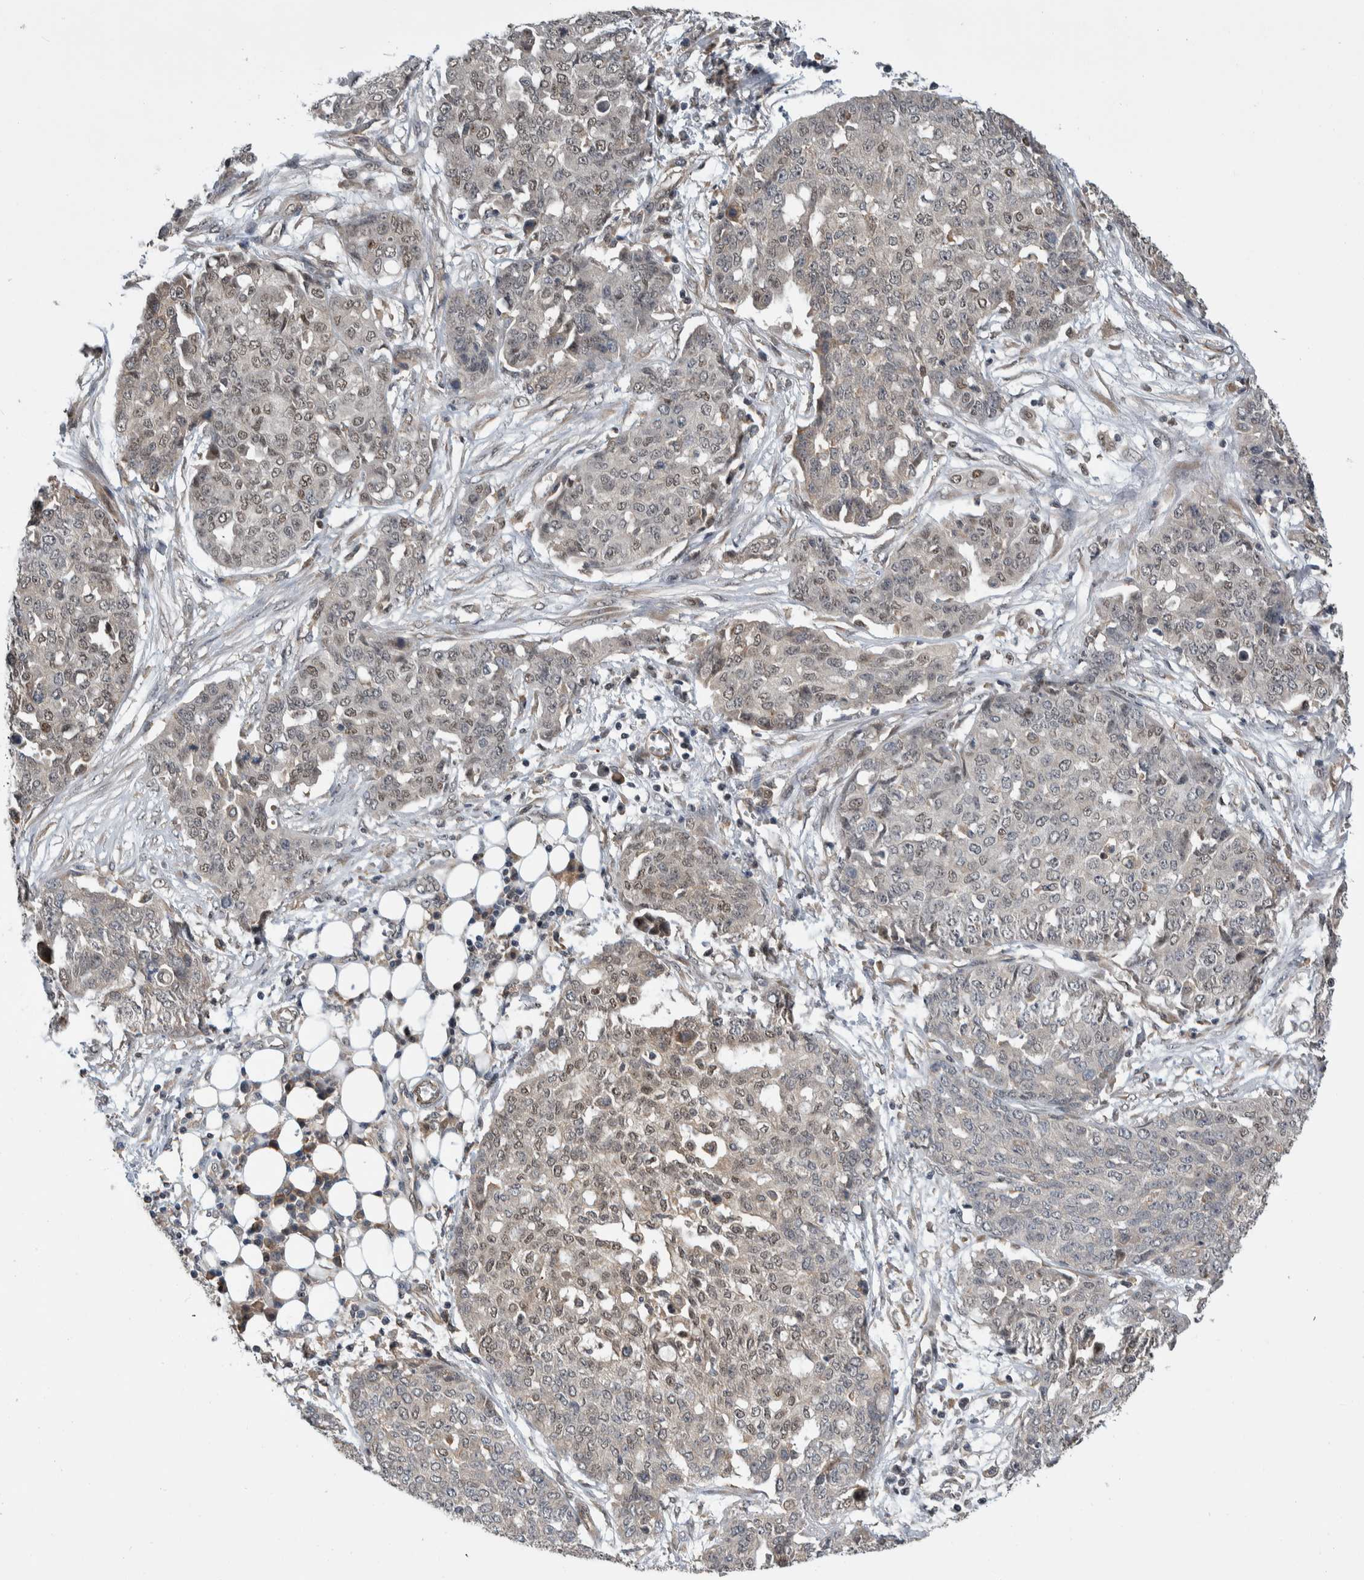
{"staining": {"intensity": "weak", "quantity": "25%-75%", "location": "nuclear"}, "tissue": "ovarian cancer", "cell_type": "Tumor cells", "image_type": "cancer", "snomed": [{"axis": "morphology", "description": "Cystadenocarcinoma, serous, NOS"}, {"axis": "topography", "description": "Soft tissue"}, {"axis": "topography", "description": "Ovary"}], "caption": "Ovarian cancer (serous cystadenocarcinoma) tissue displays weak nuclear staining in about 25%-75% of tumor cells", "gene": "PRDM4", "patient": {"sex": "female", "age": 57}}